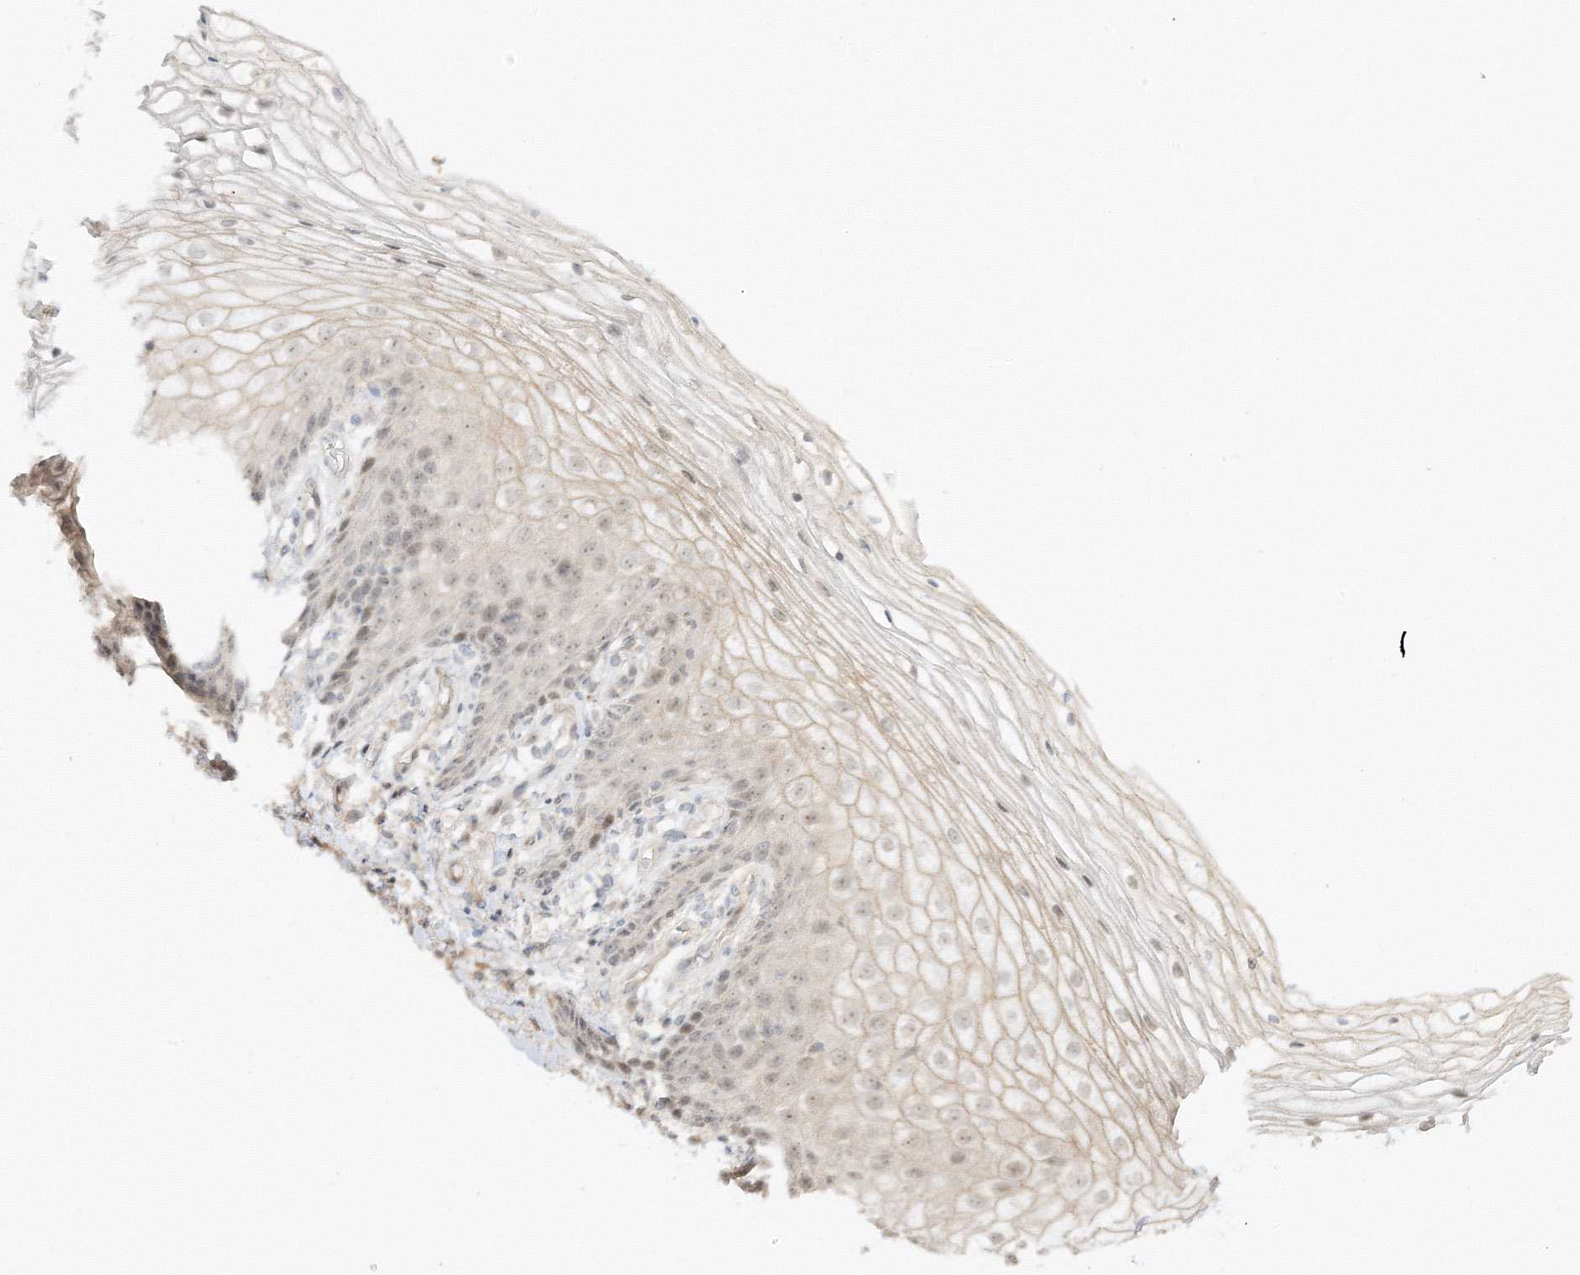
{"staining": {"intensity": "weak", "quantity": "25%-75%", "location": "cytoplasmic/membranous,nuclear"}, "tissue": "vagina", "cell_type": "Squamous epithelial cells", "image_type": "normal", "snomed": [{"axis": "morphology", "description": "Normal tissue, NOS"}, {"axis": "topography", "description": "Vagina"}], "caption": "Human vagina stained for a protein (brown) demonstrates weak cytoplasmic/membranous,nuclear positive expression in approximately 25%-75% of squamous epithelial cells.", "gene": "ETAA1", "patient": {"sex": "female", "age": 60}}